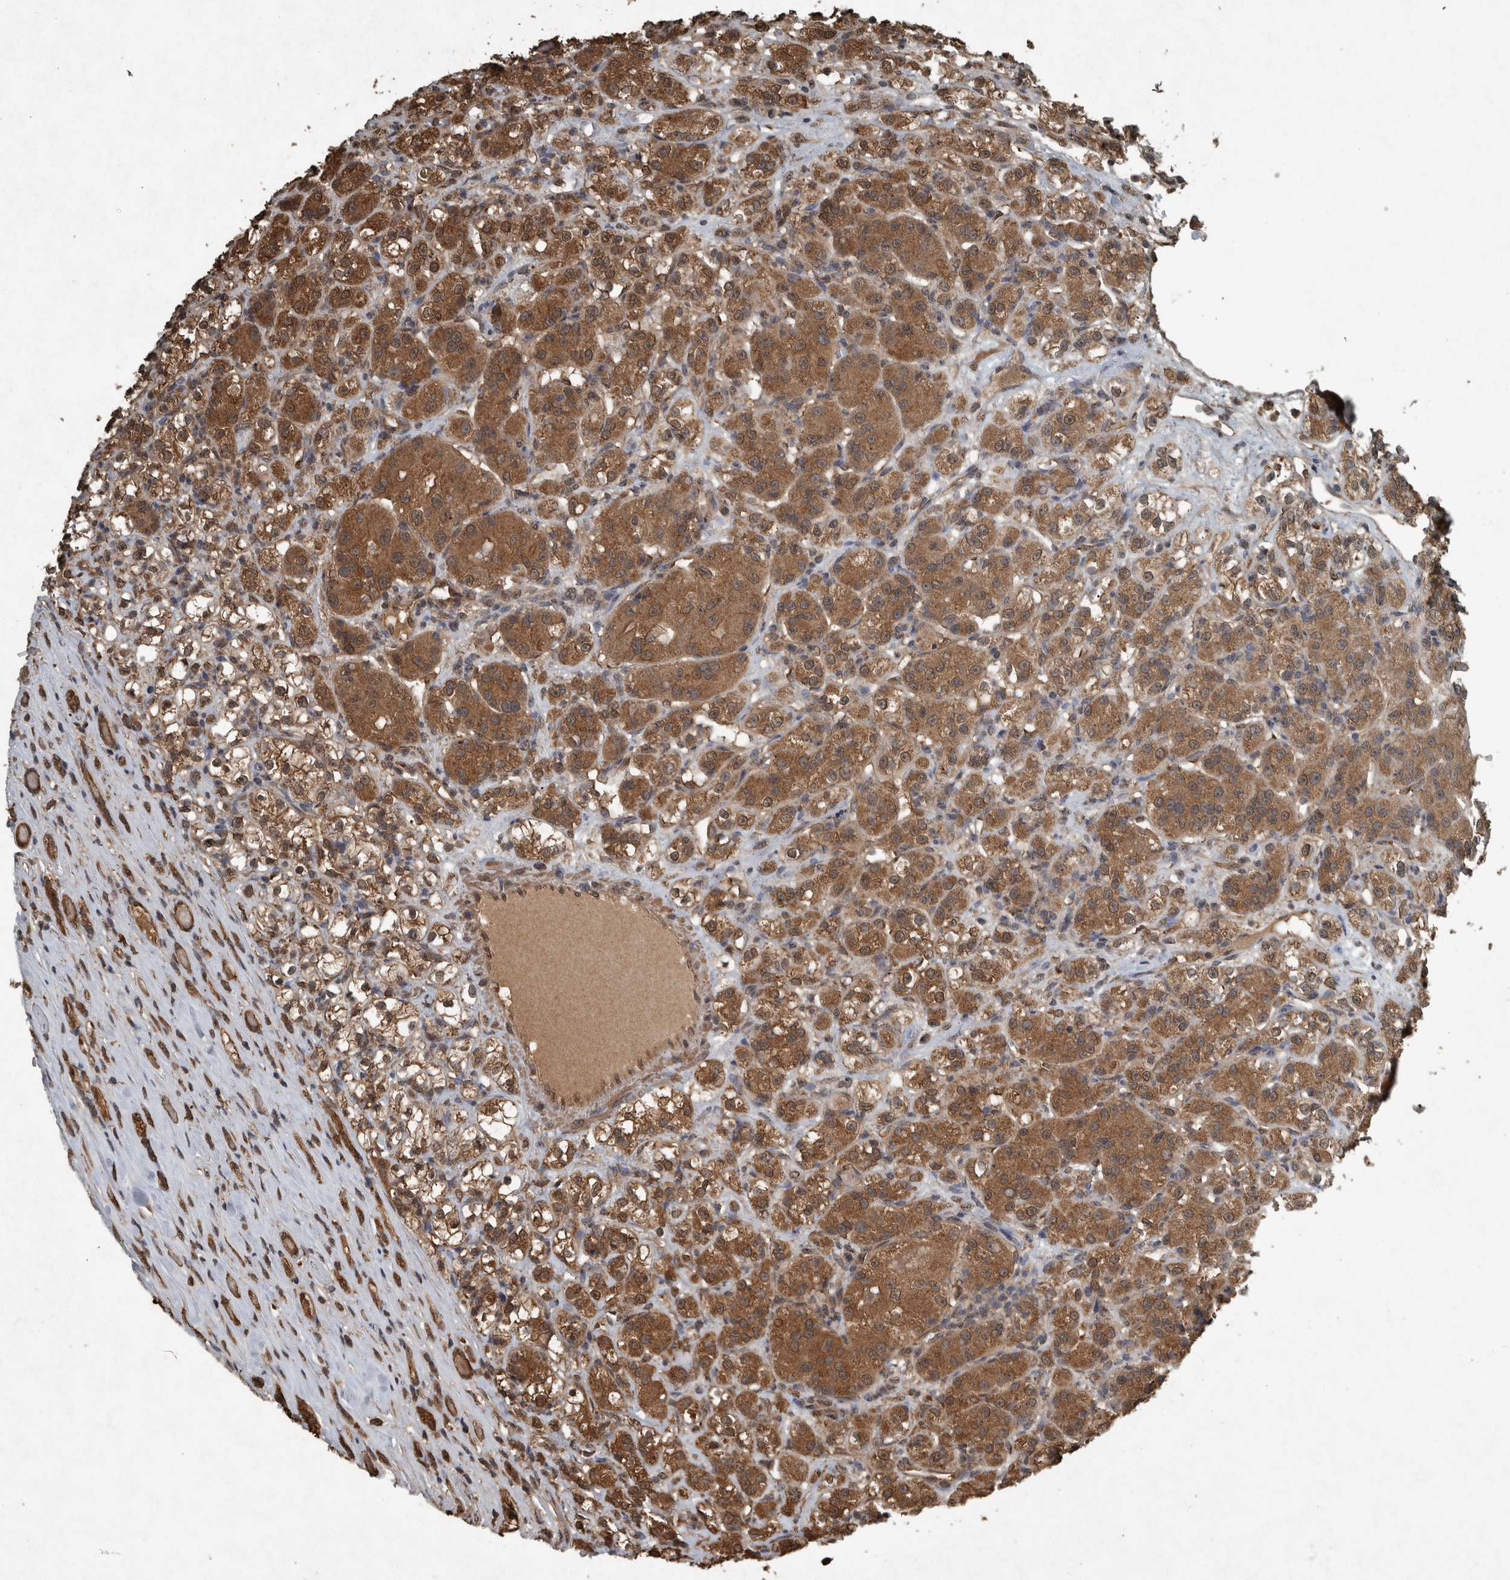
{"staining": {"intensity": "strong", "quantity": ">75%", "location": "cytoplasmic/membranous"}, "tissue": "renal cancer", "cell_type": "Tumor cells", "image_type": "cancer", "snomed": [{"axis": "morphology", "description": "Normal tissue, NOS"}, {"axis": "morphology", "description": "Adenocarcinoma, NOS"}, {"axis": "topography", "description": "Kidney"}], "caption": "Immunohistochemical staining of renal cancer (adenocarcinoma) displays high levels of strong cytoplasmic/membranous positivity in about >75% of tumor cells. (DAB = brown stain, brightfield microscopy at high magnification).", "gene": "ARHGEF12", "patient": {"sex": "male", "age": 61}}